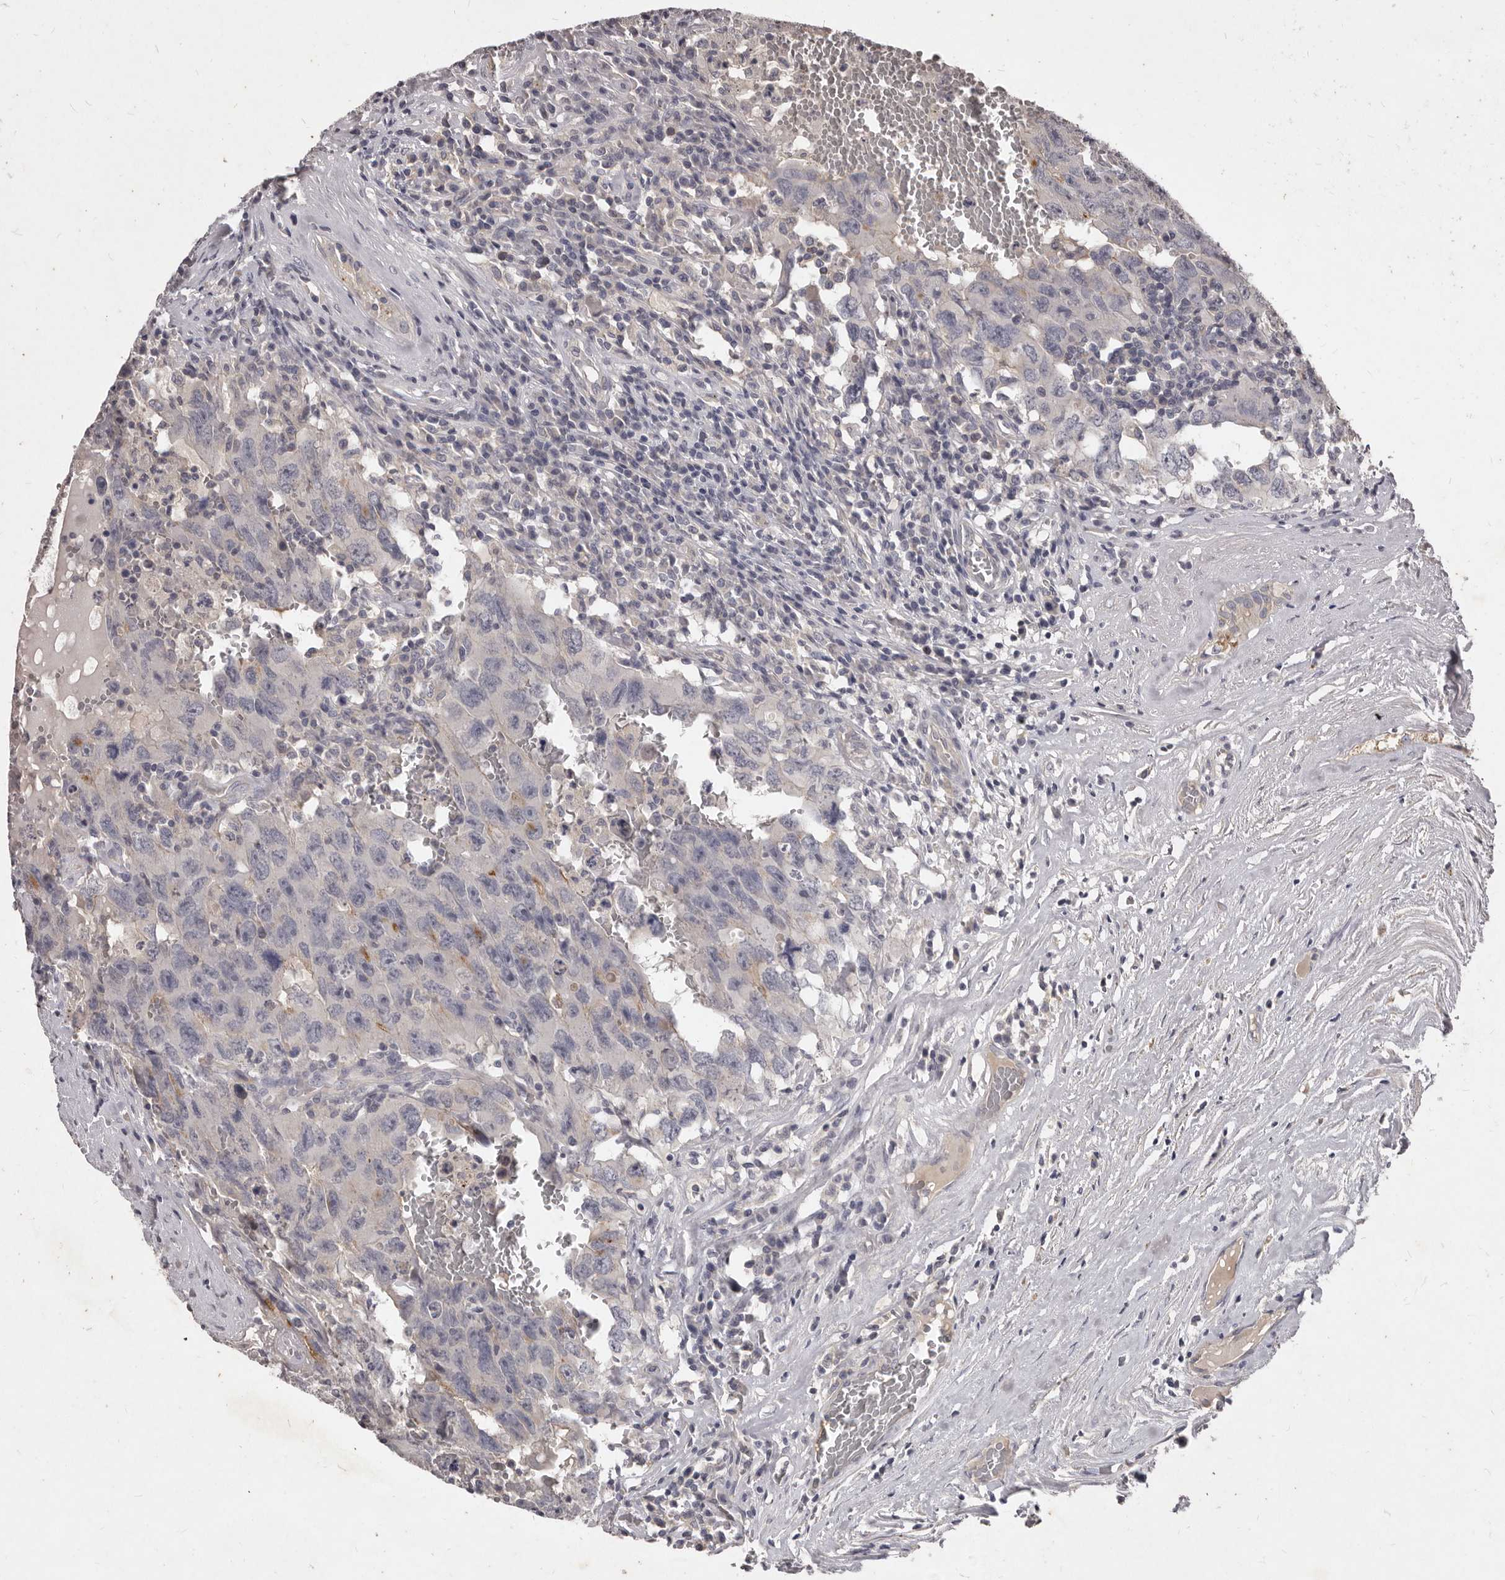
{"staining": {"intensity": "negative", "quantity": "none", "location": "none"}, "tissue": "testis cancer", "cell_type": "Tumor cells", "image_type": "cancer", "snomed": [{"axis": "morphology", "description": "Carcinoma, Embryonal, NOS"}, {"axis": "topography", "description": "Testis"}], "caption": "This is an immunohistochemistry (IHC) histopathology image of testis cancer (embryonal carcinoma). There is no staining in tumor cells.", "gene": "GPRC5C", "patient": {"sex": "male", "age": 26}}